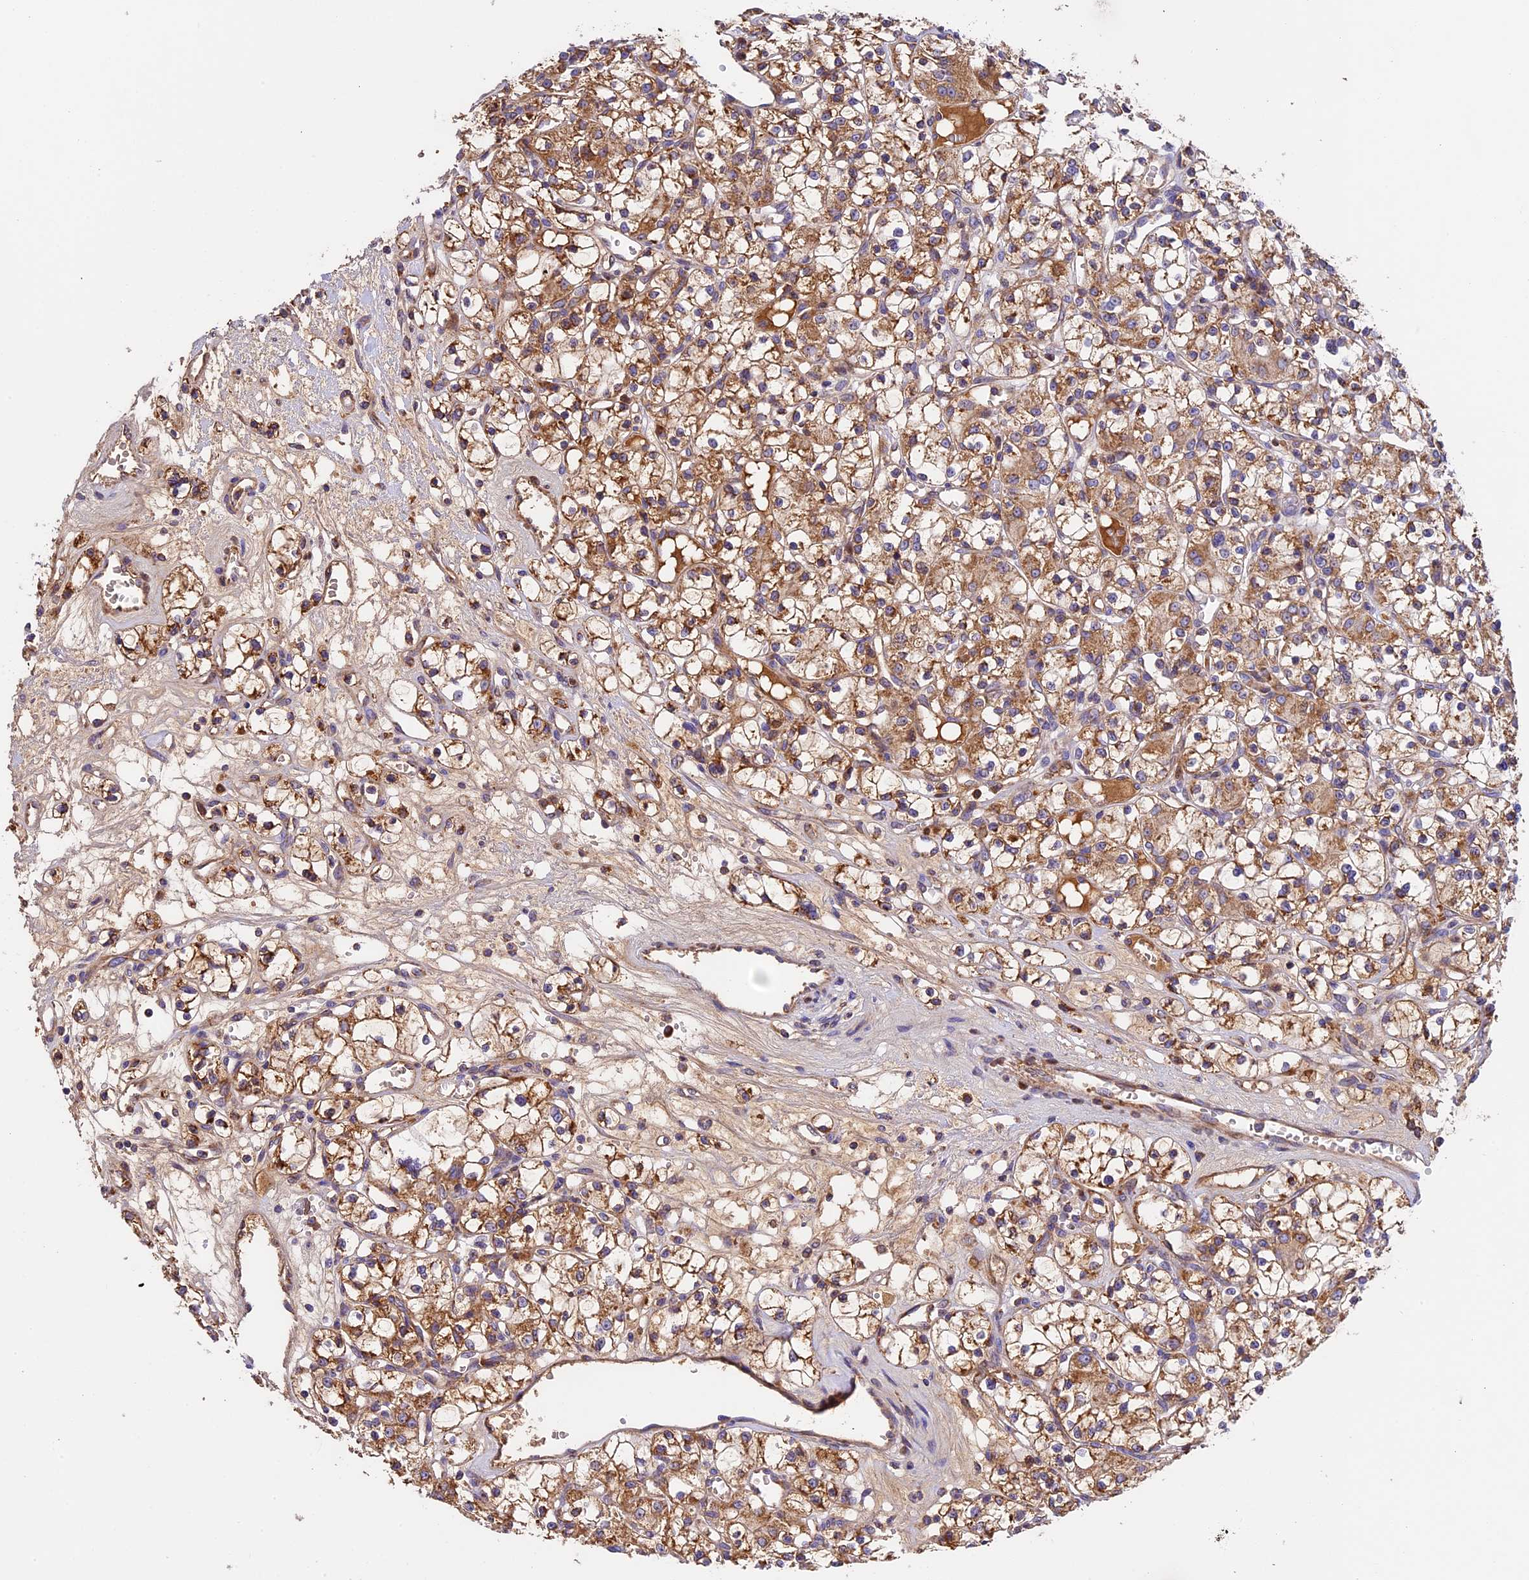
{"staining": {"intensity": "moderate", "quantity": ">75%", "location": "cytoplasmic/membranous"}, "tissue": "renal cancer", "cell_type": "Tumor cells", "image_type": "cancer", "snomed": [{"axis": "morphology", "description": "Adenocarcinoma, NOS"}, {"axis": "topography", "description": "Kidney"}], "caption": "Immunohistochemistry (DAB) staining of adenocarcinoma (renal) displays moderate cytoplasmic/membranous protein positivity in about >75% of tumor cells. (DAB IHC with brightfield microscopy, high magnification).", "gene": "OCEL1", "patient": {"sex": "female", "age": 59}}